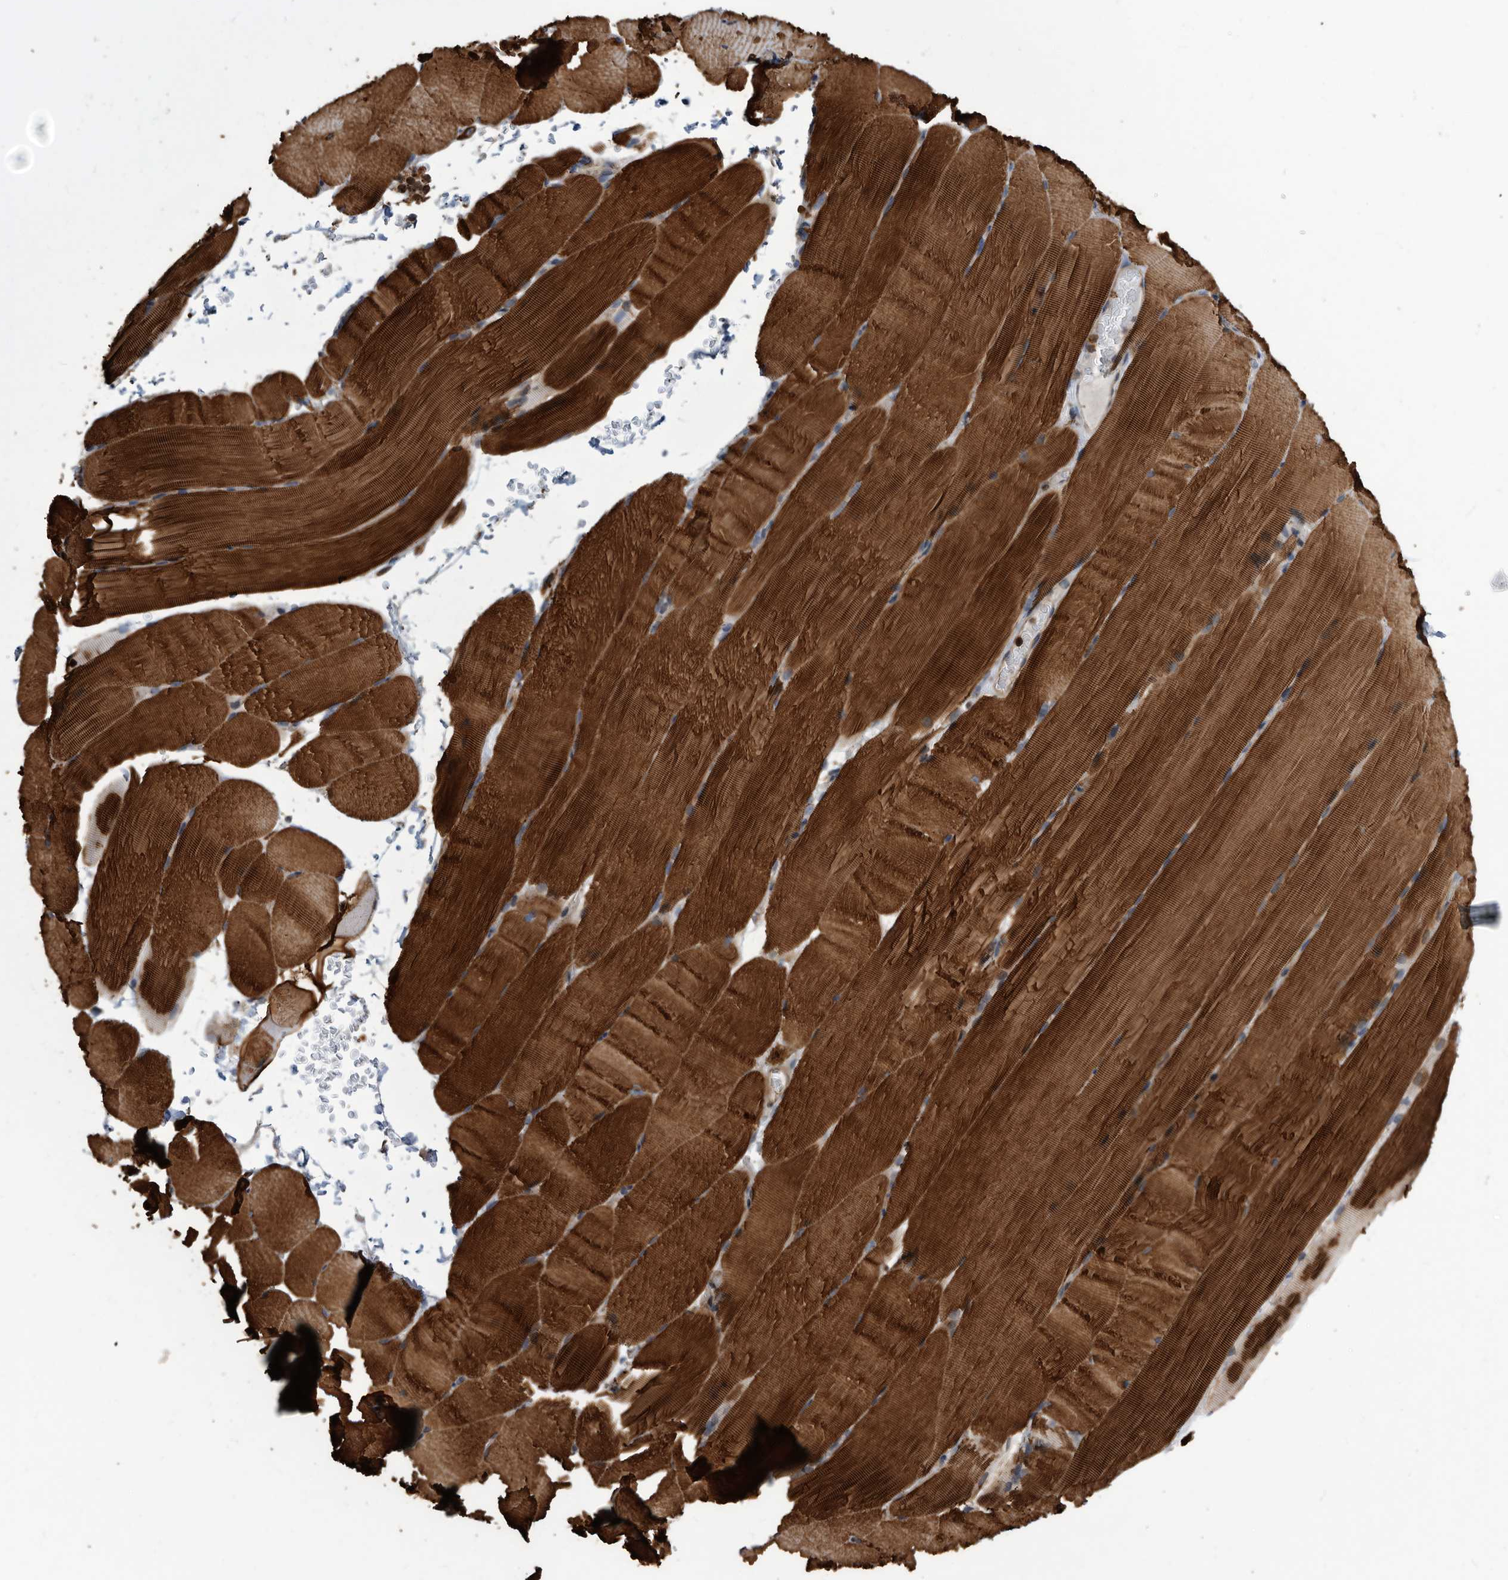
{"staining": {"intensity": "strong", "quantity": ">75%", "location": "cytoplasmic/membranous"}, "tissue": "skeletal muscle", "cell_type": "Myocytes", "image_type": "normal", "snomed": [{"axis": "morphology", "description": "Normal tissue, NOS"}, {"axis": "topography", "description": "Skeletal muscle"}, {"axis": "topography", "description": "Parathyroid gland"}], "caption": "IHC (DAB (3,3'-diaminobenzidine)) staining of benign human skeletal muscle reveals strong cytoplasmic/membranous protein positivity in approximately >75% of myocytes. (DAB IHC, brown staining for protein, blue staining for nuclei).", "gene": "SERINC2", "patient": {"sex": "female", "age": 37}}